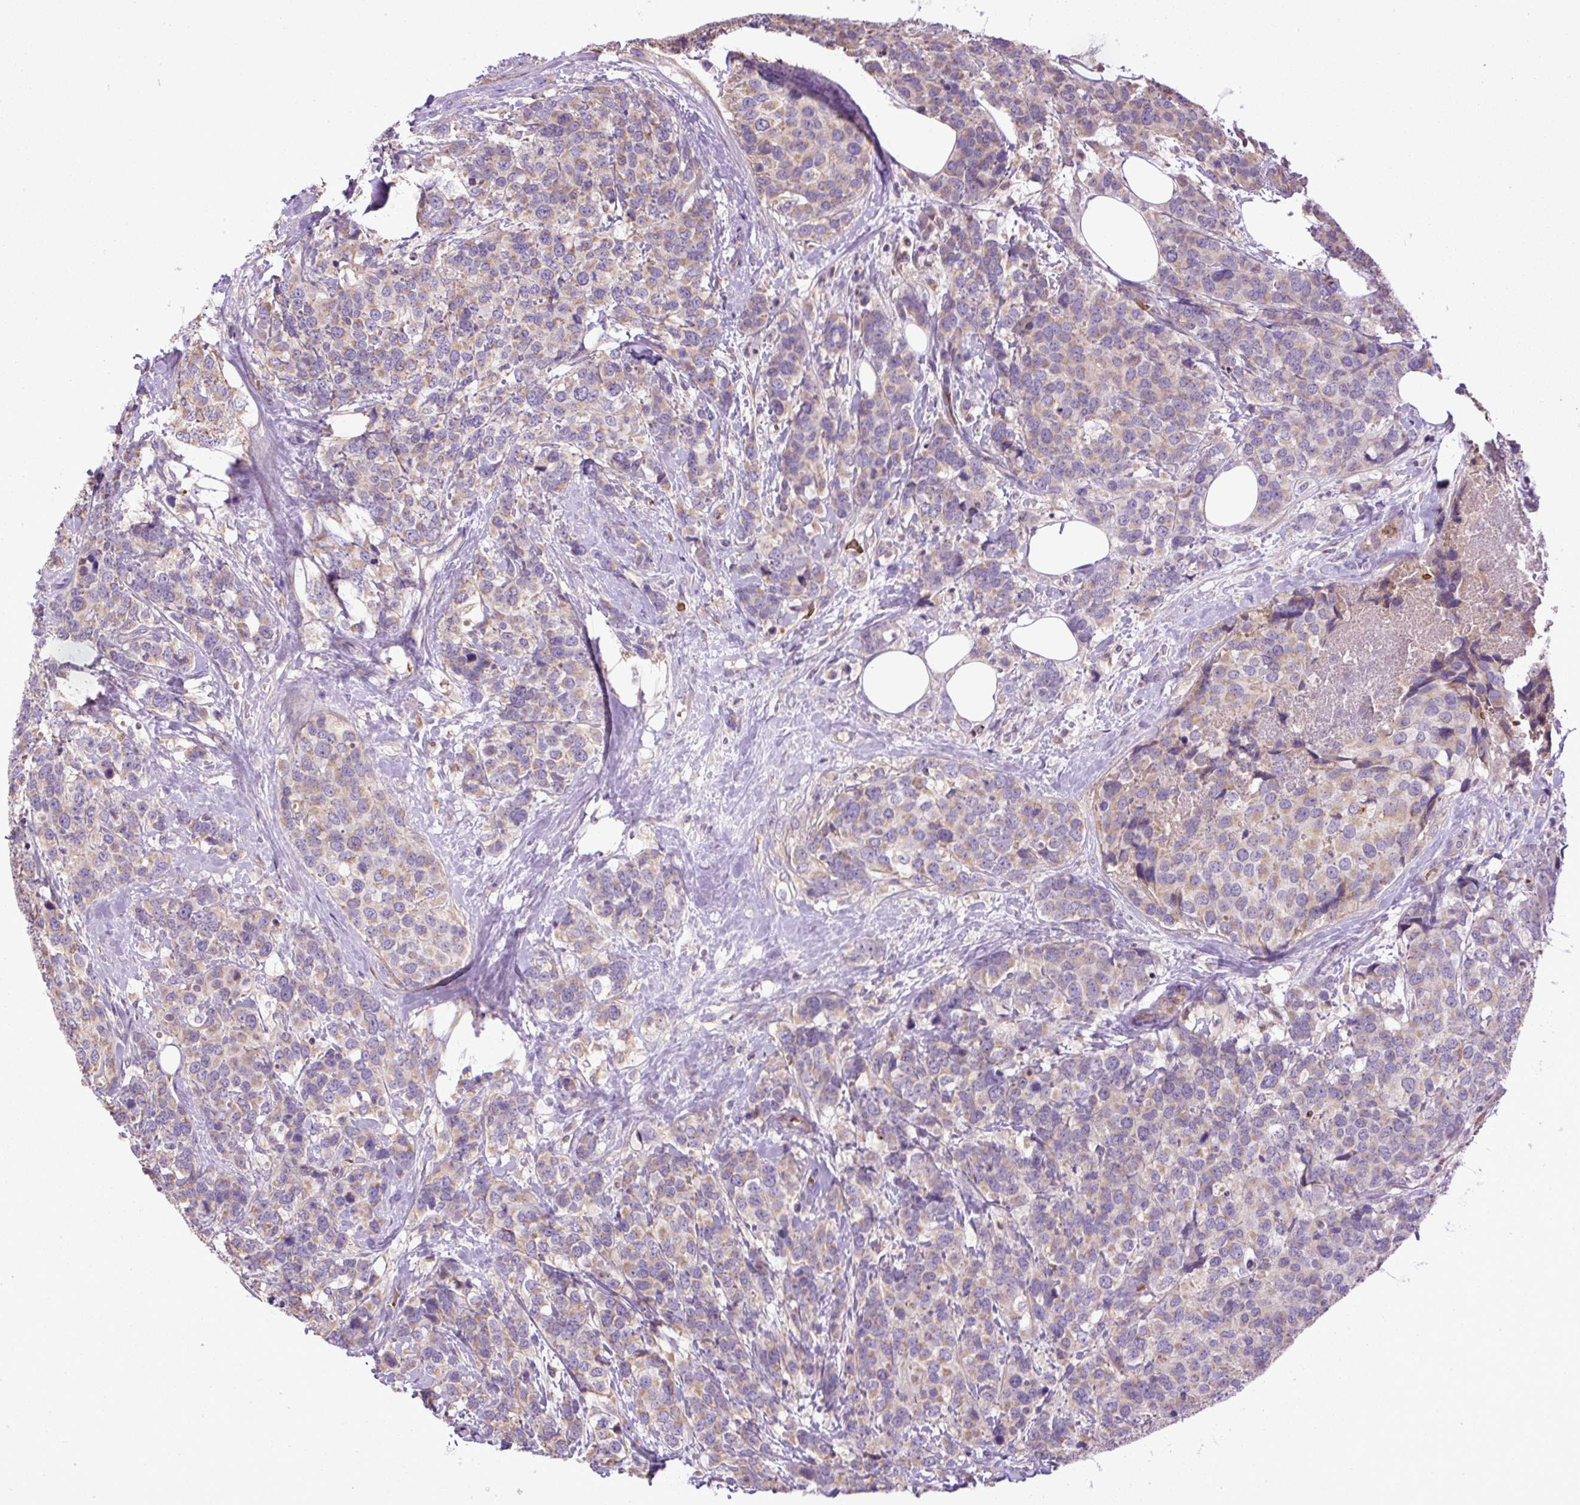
{"staining": {"intensity": "weak", "quantity": ">75%", "location": "cytoplasmic/membranous"}, "tissue": "breast cancer", "cell_type": "Tumor cells", "image_type": "cancer", "snomed": [{"axis": "morphology", "description": "Lobular carcinoma"}, {"axis": "topography", "description": "Breast"}], "caption": "This micrograph demonstrates IHC staining of human breast lobular carcinoma, with low weak cytoplasmic/membranous expression in about >75% of tumor cells.", "gene": "CXCL13", "patient": {"sex": "female", "age": 59}}